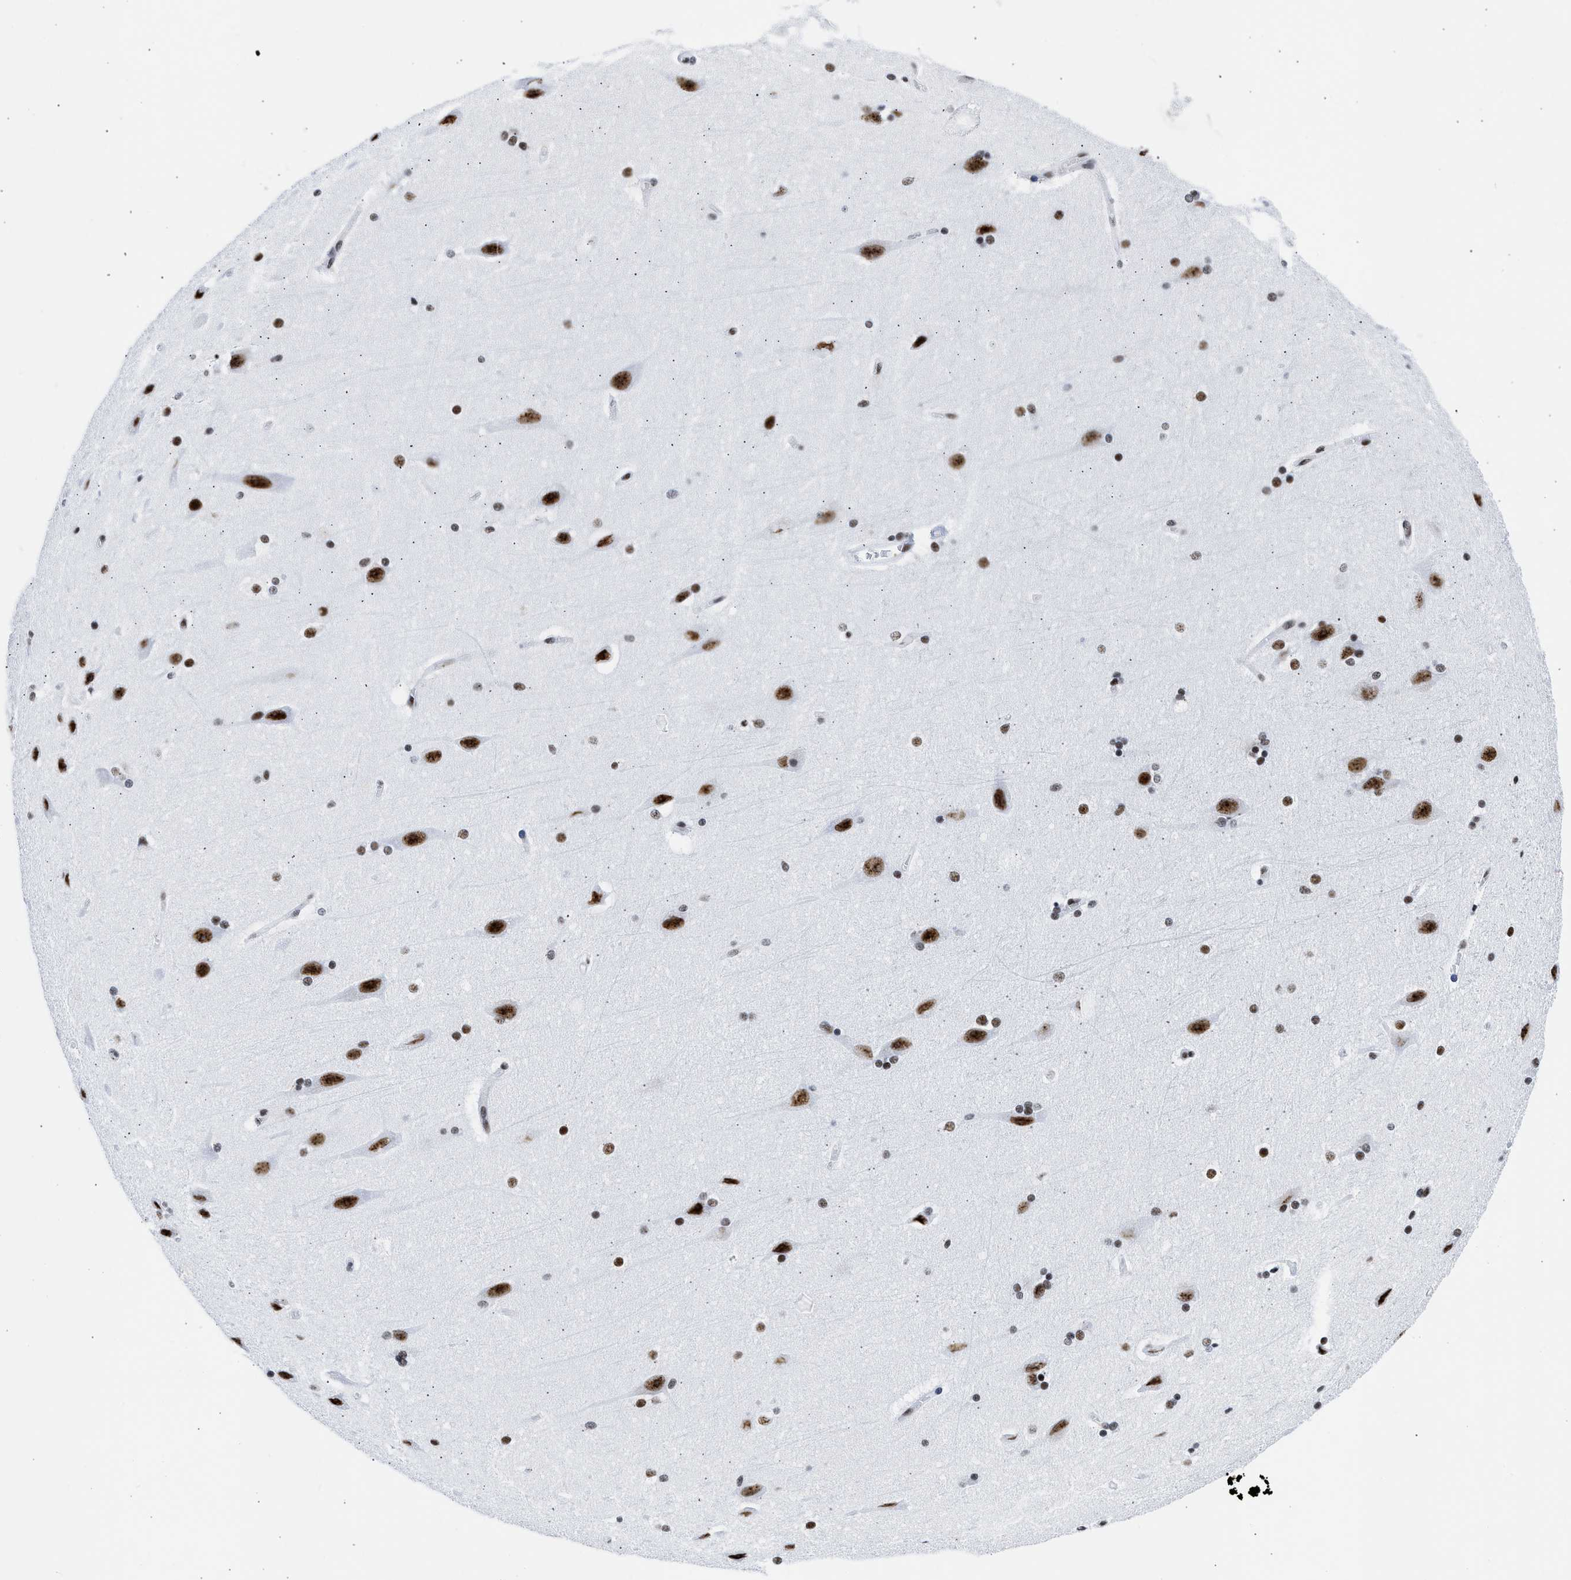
{"staining": {"intensity": "moderate", "quantity": "<25%", "location": "nuclear"}, "tissue": "cerebral cortex", "cell_type": "Endothelial cells", "image_type": "normal", "snomed": [{"axis": "morphology", "description": "Normal tissue, NOS"}, {"axis": "topography", "description": "Cerebral cortex"}, {"axis": "topography", "description": "Hippocampus"}], "caption": "A histopathology image showing moderate nuclear positivity in about <25% of endothelial cells in benign cerebral cortex, as visualized by brown immunohistochemical staining.", "gene": "RBM8A", "patient": {"sex": "female", "age": 19}}